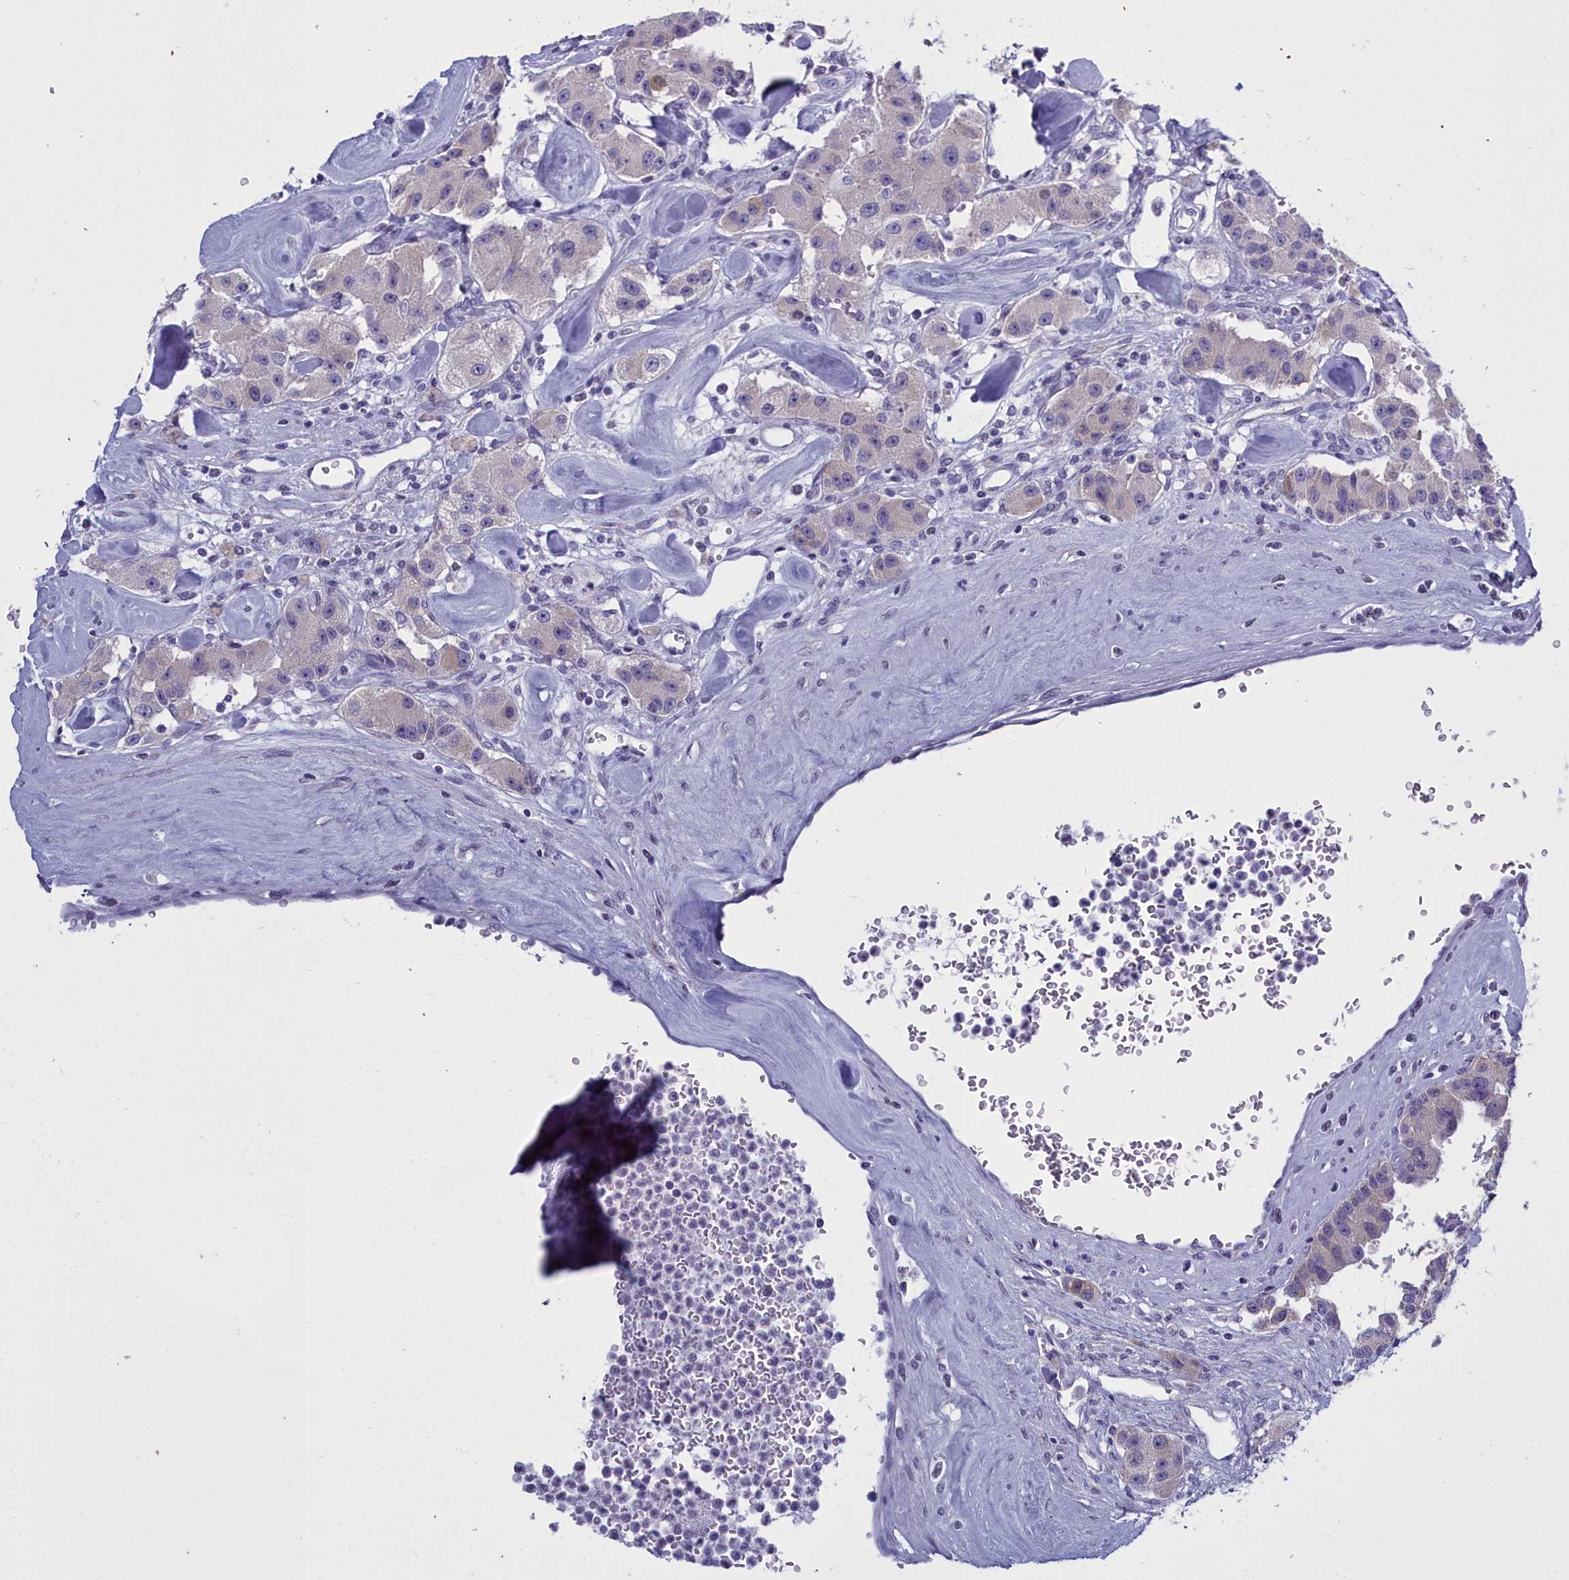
{"staining": {"intensity": "weak", "quantity": "<25%", "location": "cytoplasmic/membranous"}, "tissue": "carcinoid", "cell_type": "Tumor cells", "image_type": "cancer", "snomed": [{"axis": "morphology", "description": "Carcinoid, malignant, NOS"}, {"axis": "topography", "description": "Pancreas"}], "caption": "High power microscopy micrograph of an immunohistochemistry (IHC) image of malignant carcinoid, revealing no significant positivity in tumor cells. The staining was performed using DAB to visualize the protein expression in brown, while the nuclei were stained in blue with hematoxylin (Magnification: 20x).", "gene": "MAP6", "patient": {"sex": "male", "age": 41}}